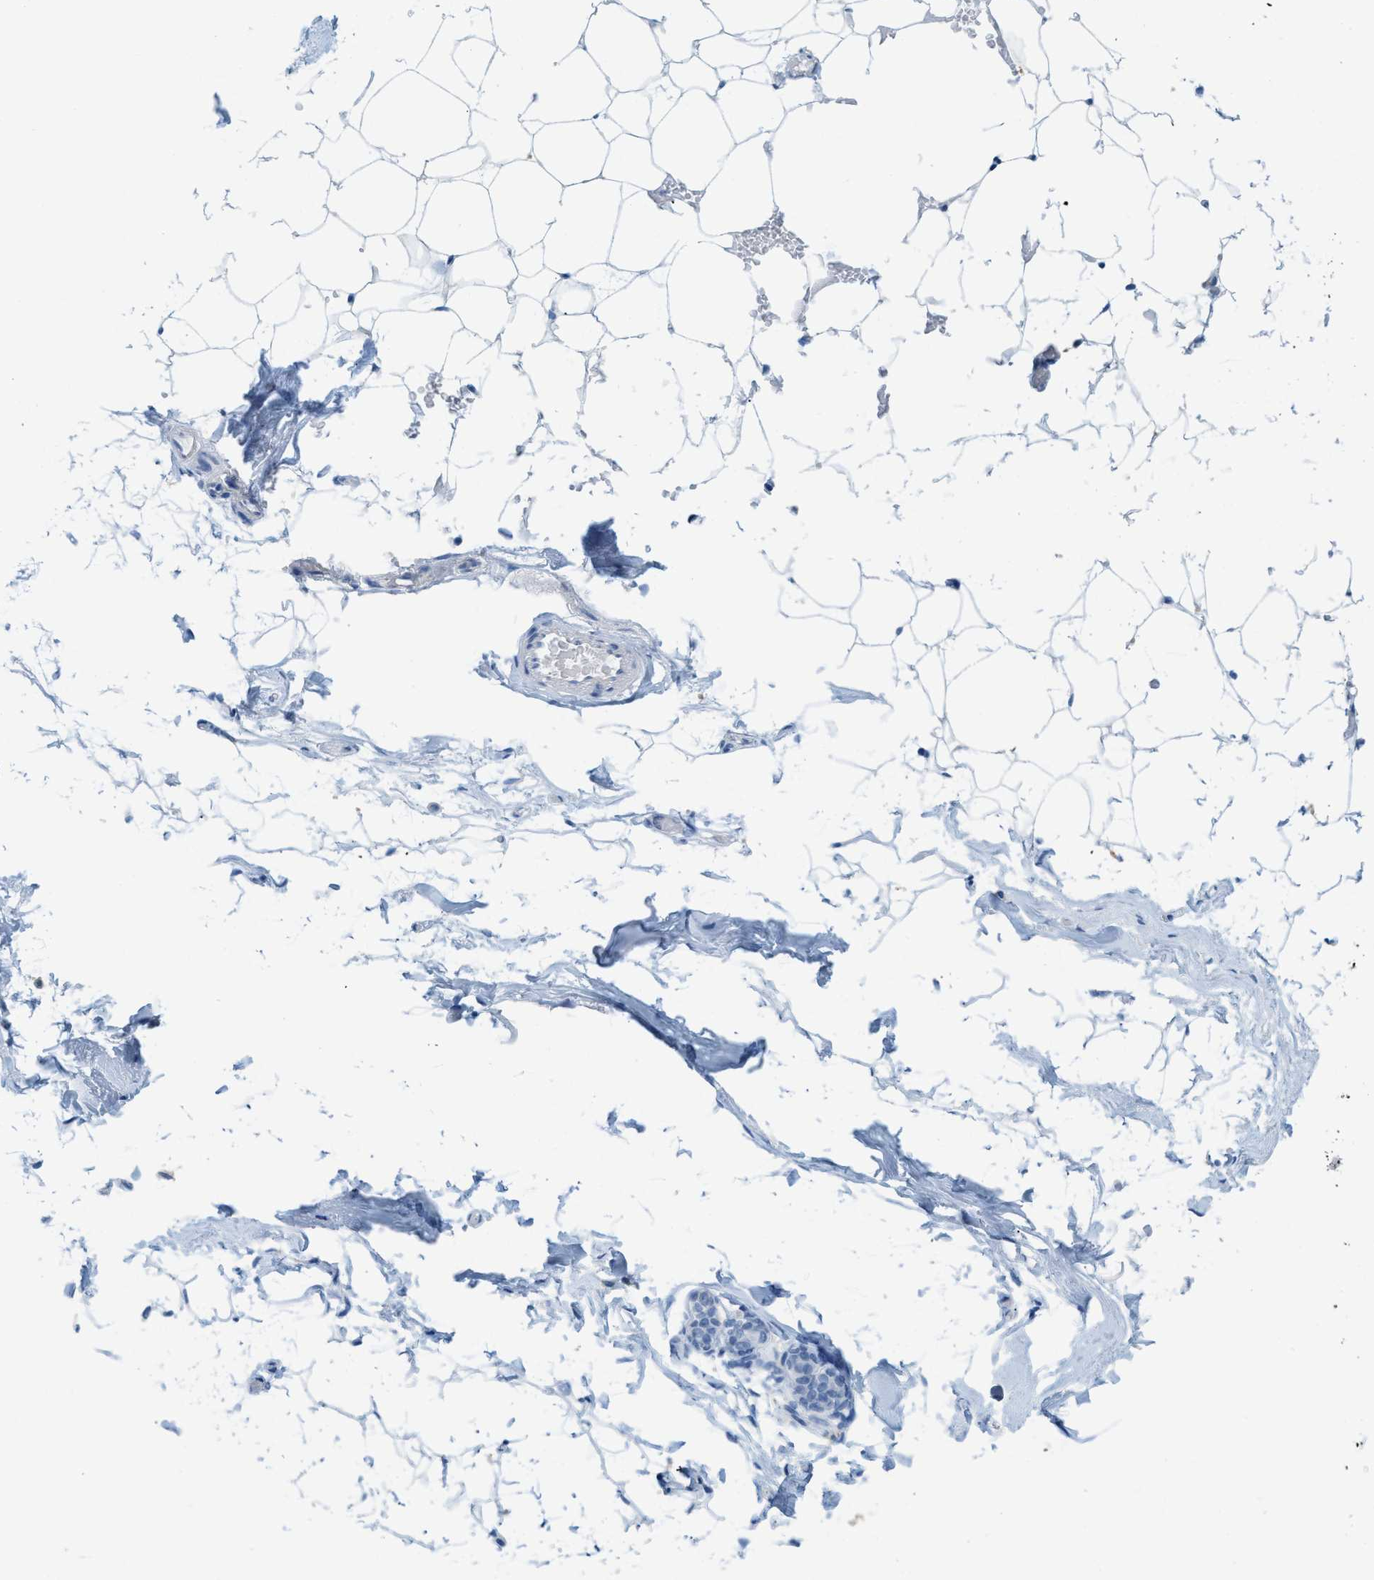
{"staining": {"intensity": "negative", "quantity": "none", "location": "none"}, "tissue": "adipose tissue", "cell_type": "Adipocytes", "image_type": "normal", "snomed": [{"axis": "morphology", "description": "Normal tissue, NOS"}, {"axis": "topography", "description": "Breast"}, {"axis": "topography", "description": "Soft tissue"}], "caption": "Adipose tissue stained for a protein using immunohistochemistry (IHC) exhibits no staining adipocytes.", "gene": "SLC3A2", "patient": {"sex": "female", "age": 75}}